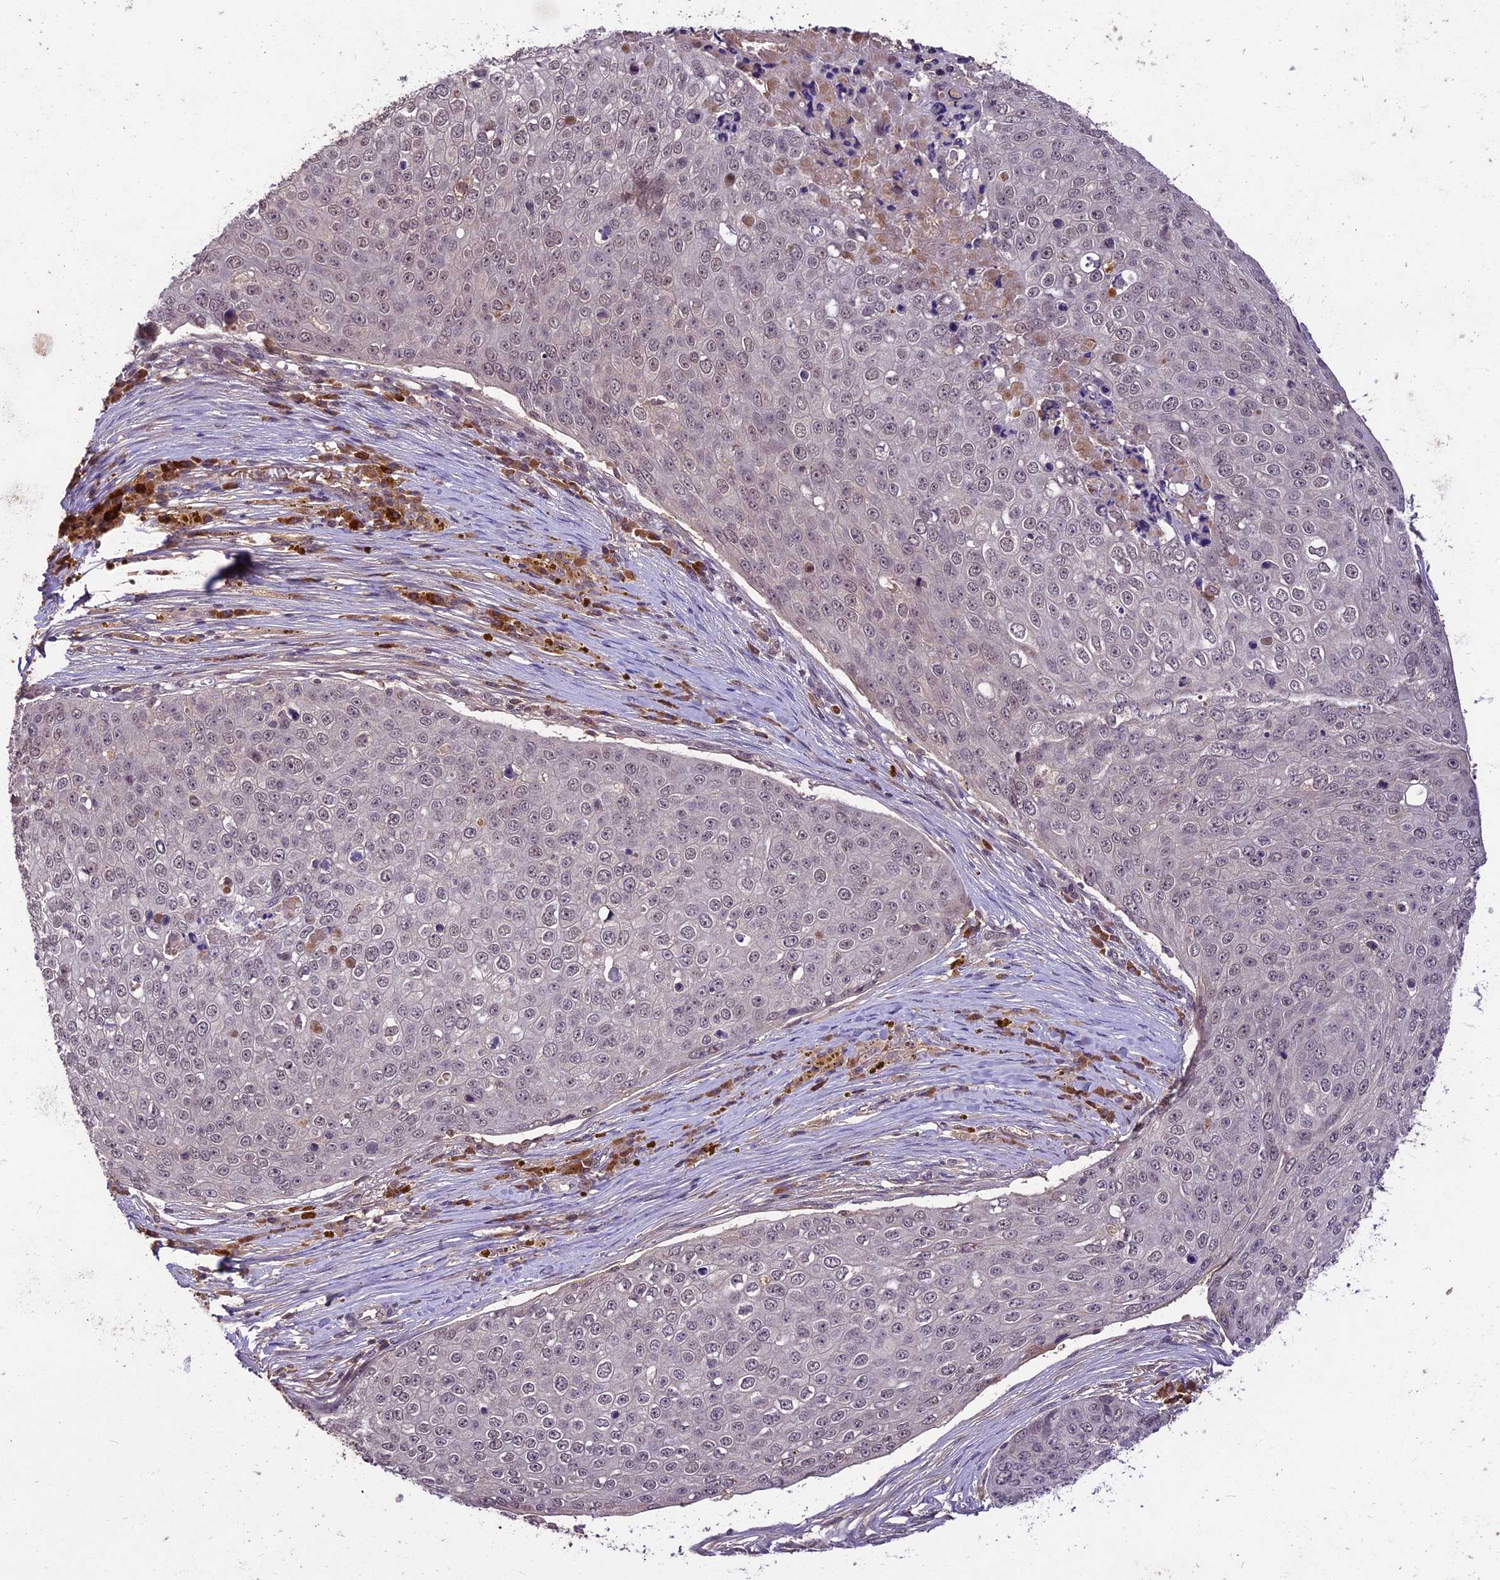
{"staining": {"intensity": "weak", "quantity": "<25%", "location": "nuclear"}, "tissue": "skin cancer", "cell_type": "Tumor cells", "image_type": "cancer", "snomed": [{"axis": "morphology", "description": "Squamous cell carcinoma, NOS"}, {"axis": "topography", "description": "Skin"}], "caption": "High power microscopy histopathology image of an immunohistochemistry (IHC) histopathology image of squamous cell carcinoma (skin), revealing no significant staining in tumor cells. The staining is performed using DAB brown chromogen with nuclei counter-stained in using hematoxylin.", "gene": "ATP10A", "patient": {"sex": "male", "age": 71}}